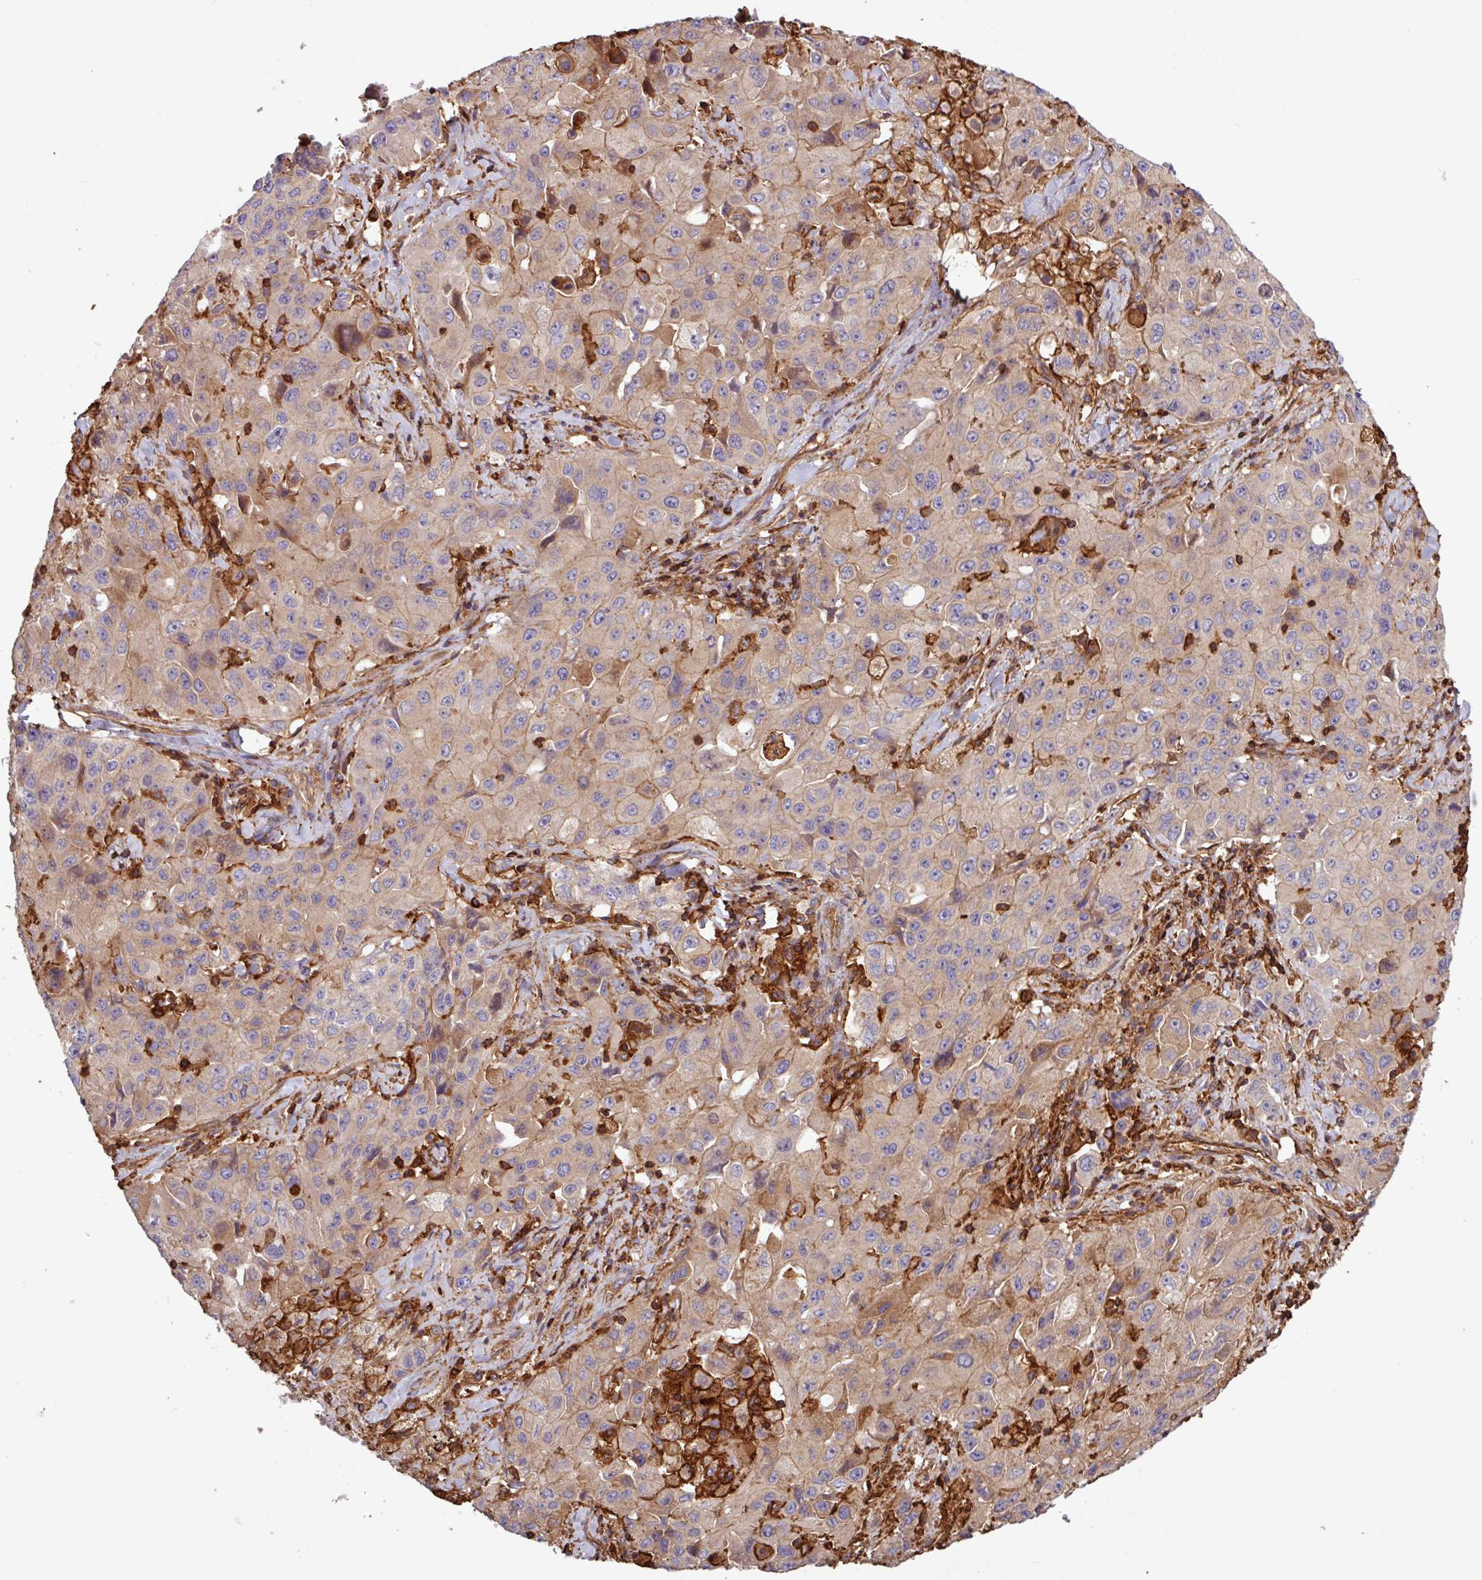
{"staining": {"intensity": "weak", "quantity": "25%-75%", "location": "cytoplasmic/membranous"}, "tissue": "lung cancer", "cell_type": "Tumor cells", "image_type": "cancer", "snomed": [{"axis": "morphology", "description": "Squamous cell carcinoma, NOS"}, {"axis": "topography", "description": "Lung"}], "caption": "A brown stain shows weak cytoplasmic/membranous expression of a protein in squamous cell carcinoma (lung) tumor cells.", "gene": "ACTR3", "patient": {"sex": "male", "age": 63}}